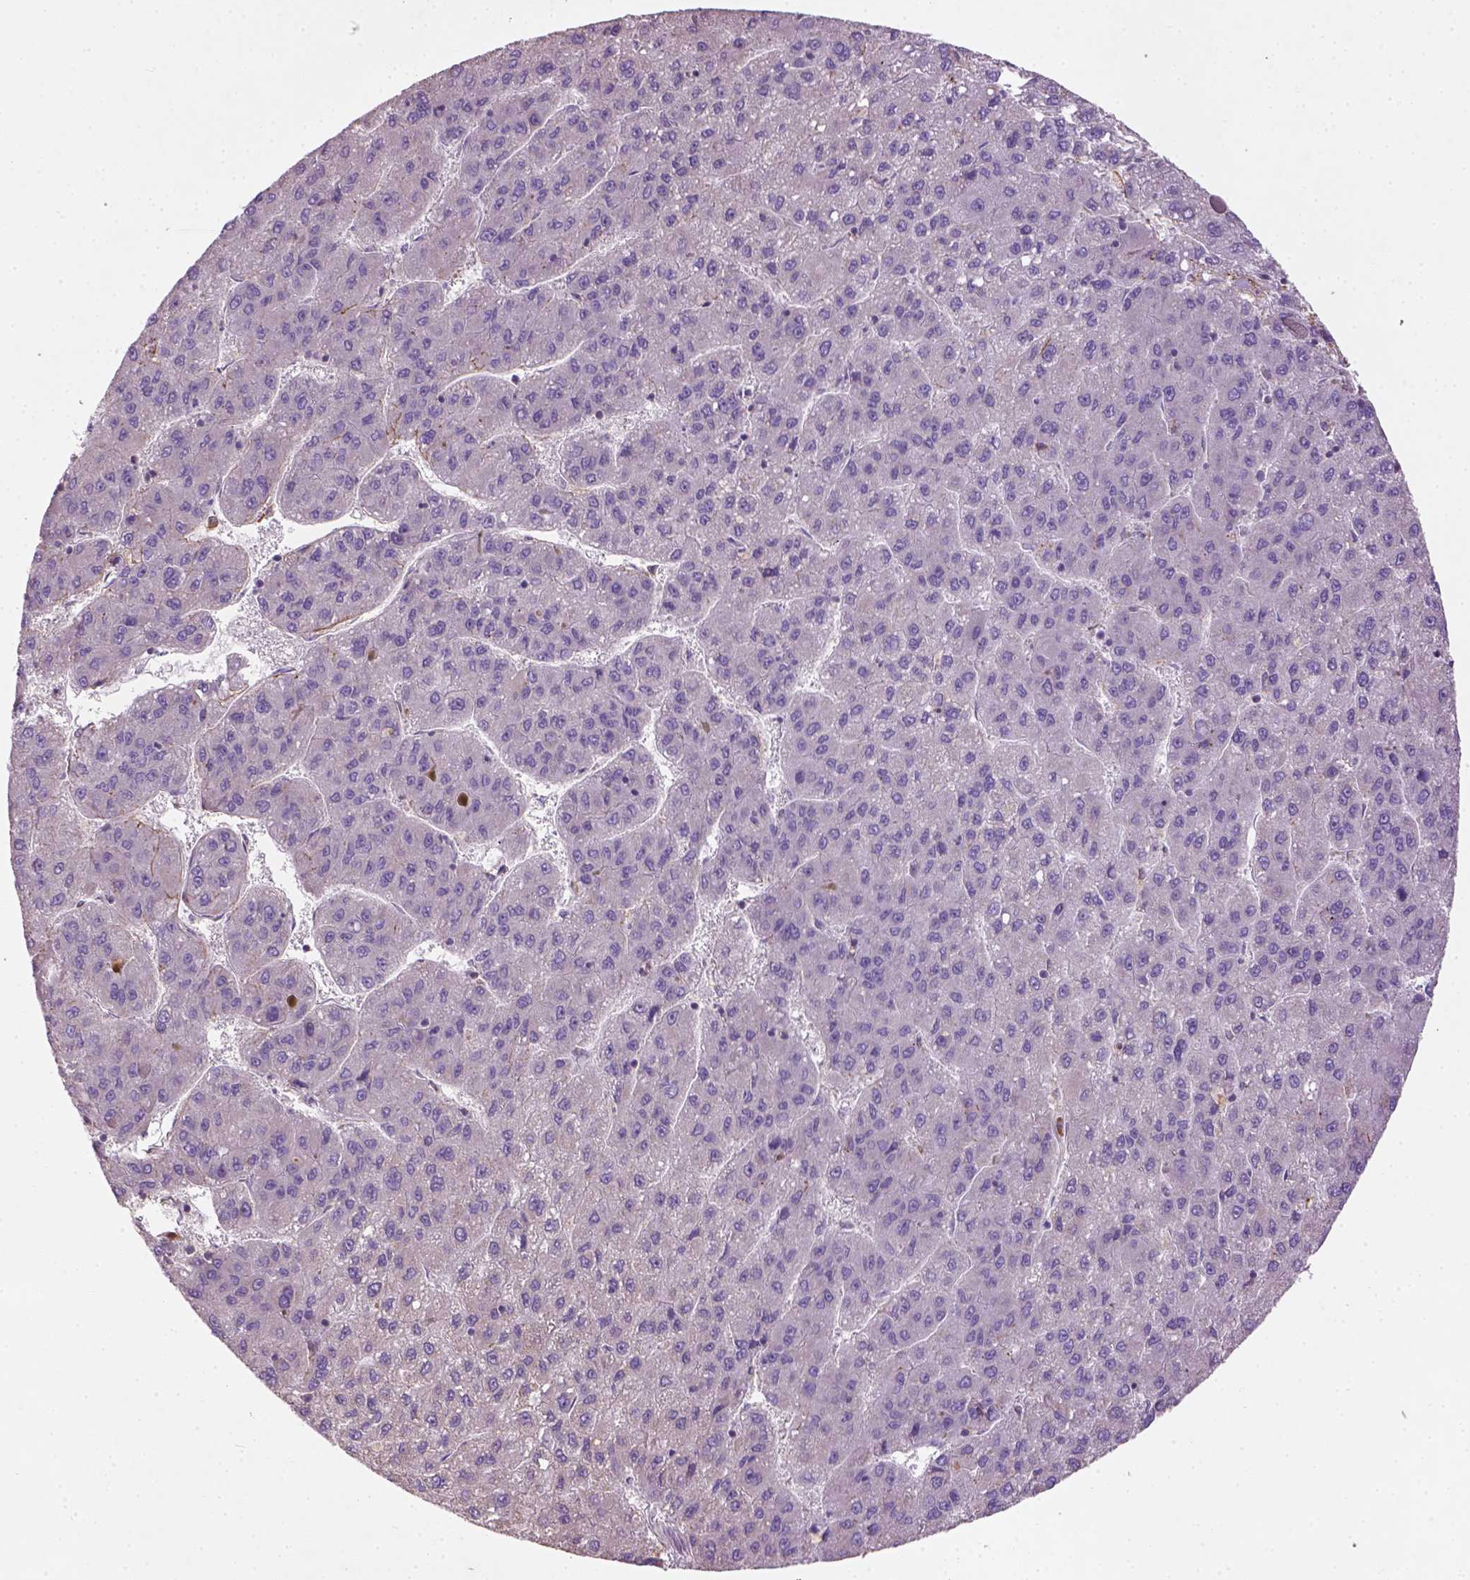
{"staining": {"intensity": "negative", "quantity": "none", "location": "none"}, "tissue": "liver cancer", "cell_type": "Tumor cells", "image_type": "cancer", "snomed": [{"axis": "morphology", "description": "Carcinoma, Hepatocellular, NOS"}, {"axis": "topography", "description": "Liver"}], "caption": "IHC photomicrograph of hepatocellular carcinoma (liver) stained for a protein (brown), which shows no positivity in tumor cells. (DAB immunohistochemistry (IHC) with hematoxylin counter stain).", "gene": "LRRC3C", "patient": {"sex": "female", "age": 82}}